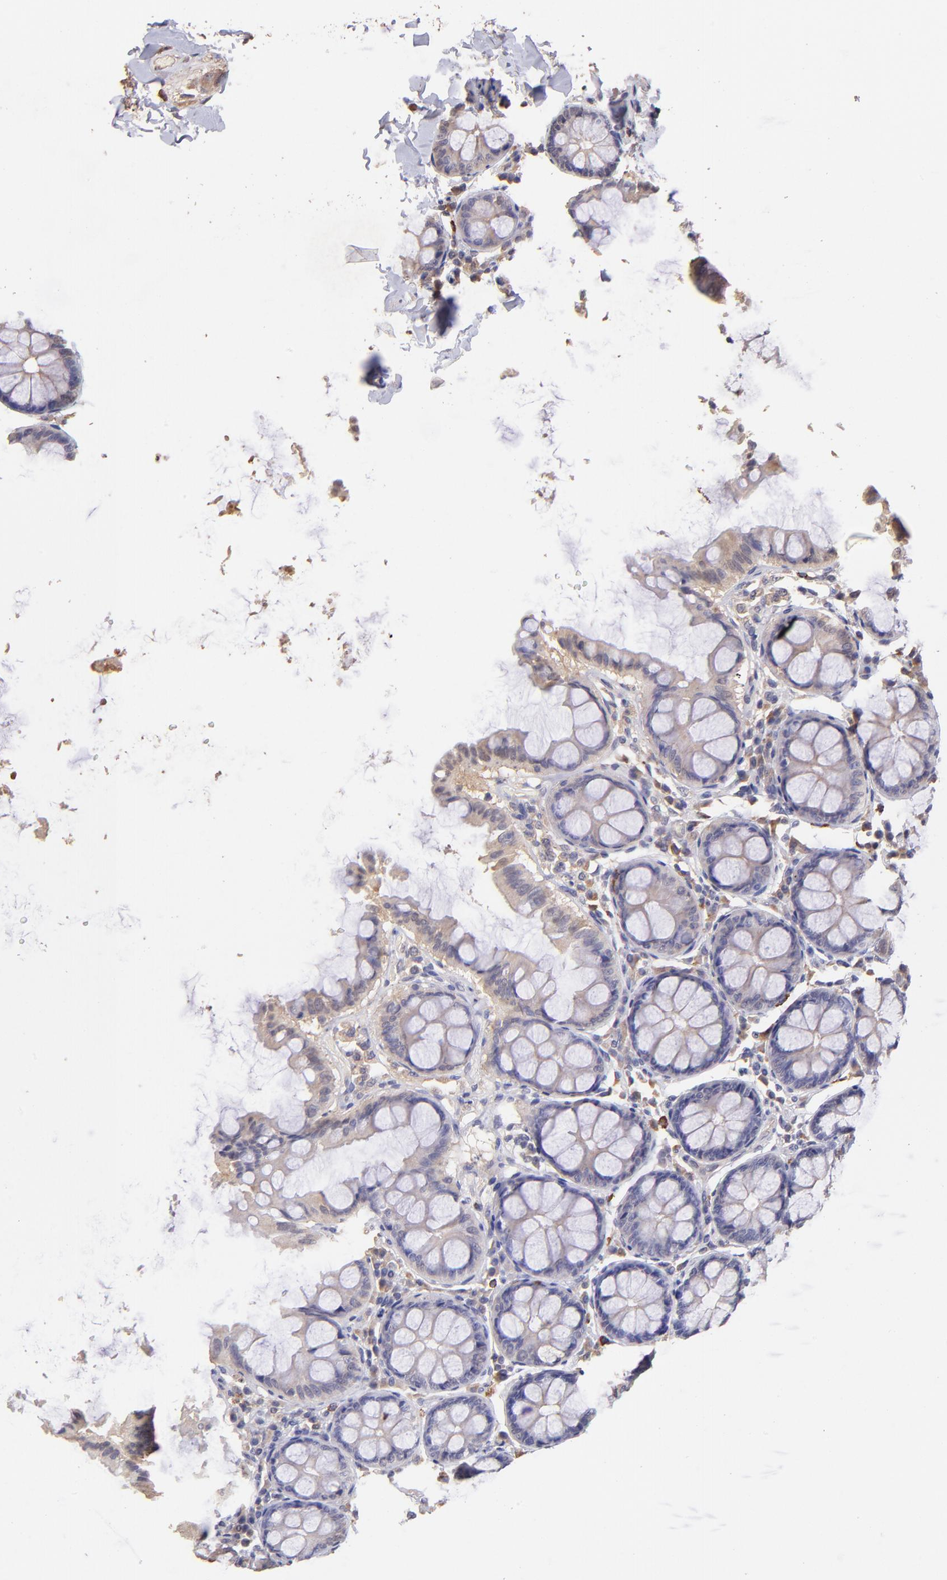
{"staining": {"intensity": "negative", "quantity": "none", "location": "none"}, "tissue": "colon", "cell_type": "Glandular cells", "image_type": "normal", "snomed": [{"axis": "morphology", "description": "Normal tissue, NOS"}, {"axis": "topography", "description": "Colon"}], "caption": "IHC photomicrograph of benign colon: colon stained with DAB exhibits no significant protein positivity in glandular cells. (DAB immunohistochemistry visualized using brightfield microscopy, high magnification).", "gene": "RNASEL", "patient": {"sex": "female", "age": 61}}